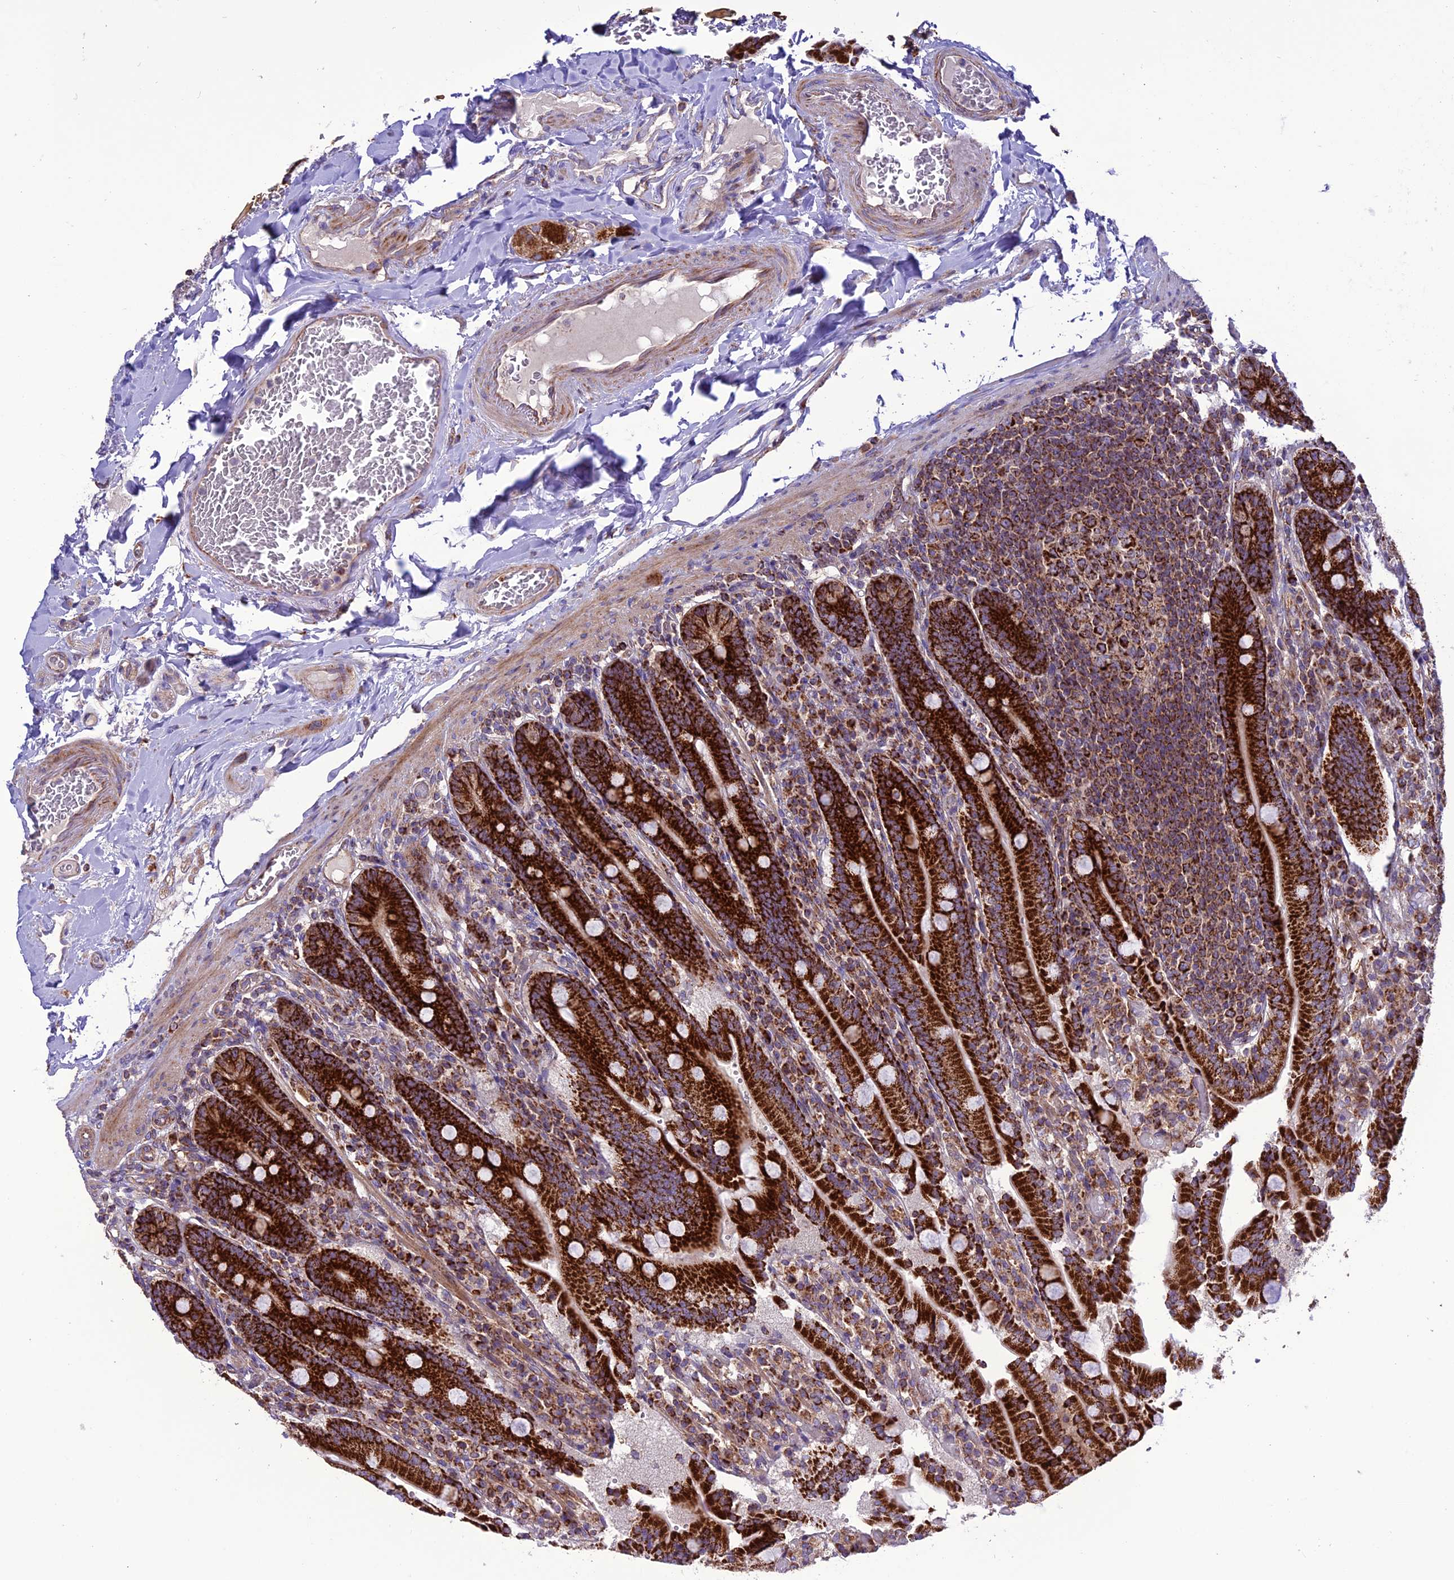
{"staining": {"intensity": "strong", "quantity": ">75%", "location": "cytoplasmic/membranous"}, "tissue": "duodenum", "cell_type": "Glandular cells", "image_type": "normal", "snomed": [{"axis": "morphology", "description": "Normal tissue, NOS"}, {"axis": "topography", "description": "Duodenum"}], "caption": "Immunohistochemistry photomicrograph of unremarkable duodenum: human duodenum stained using immunohistochemistry (IHC) demonstrates high levels of strong protein expression localized specifically in the cytoplasmic/membranous of glandular cells, appearing as a cytoplasmic/membranous brown color.", "gene": "MRPS9", "patient": {"sex": "female", "age": 62}}